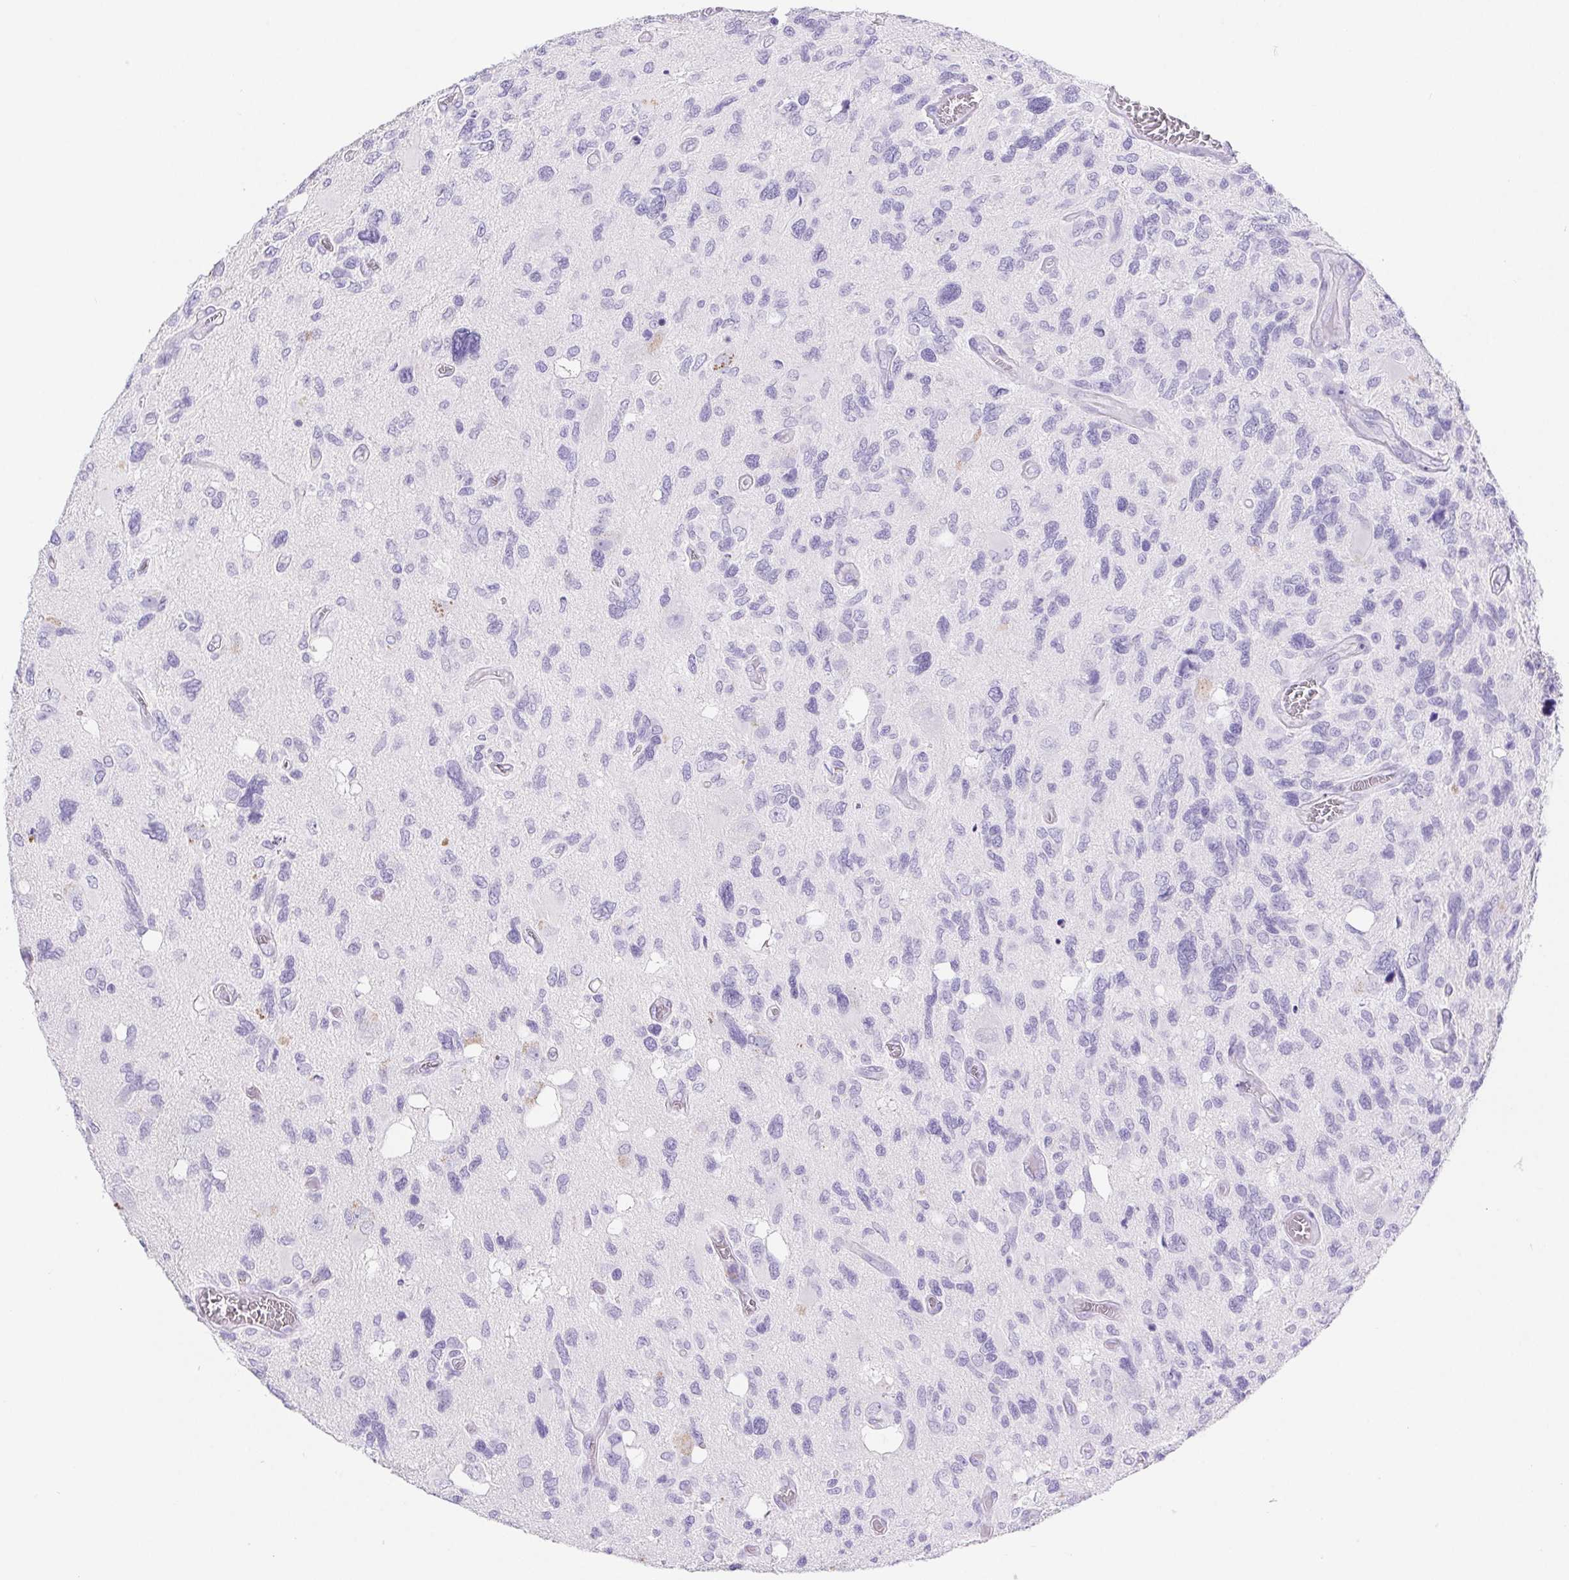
{"staining": {"intensity": "negative", "quantity": "none", "location": "none"}, "tissue": "glioma", "cell_type": "Tumor cells", "image_type": "cancer", "snomed": [{"axis": "morphology", "description": "Glioma, malignant, High grade"}, {"axis": "topography", "description": "Brain"}], "caption": "Immunohistochemistry of human glioma shows no staining in tumor cells.", "gene": "PNLIP", "patient": {"sex": "male", "age": 49}}